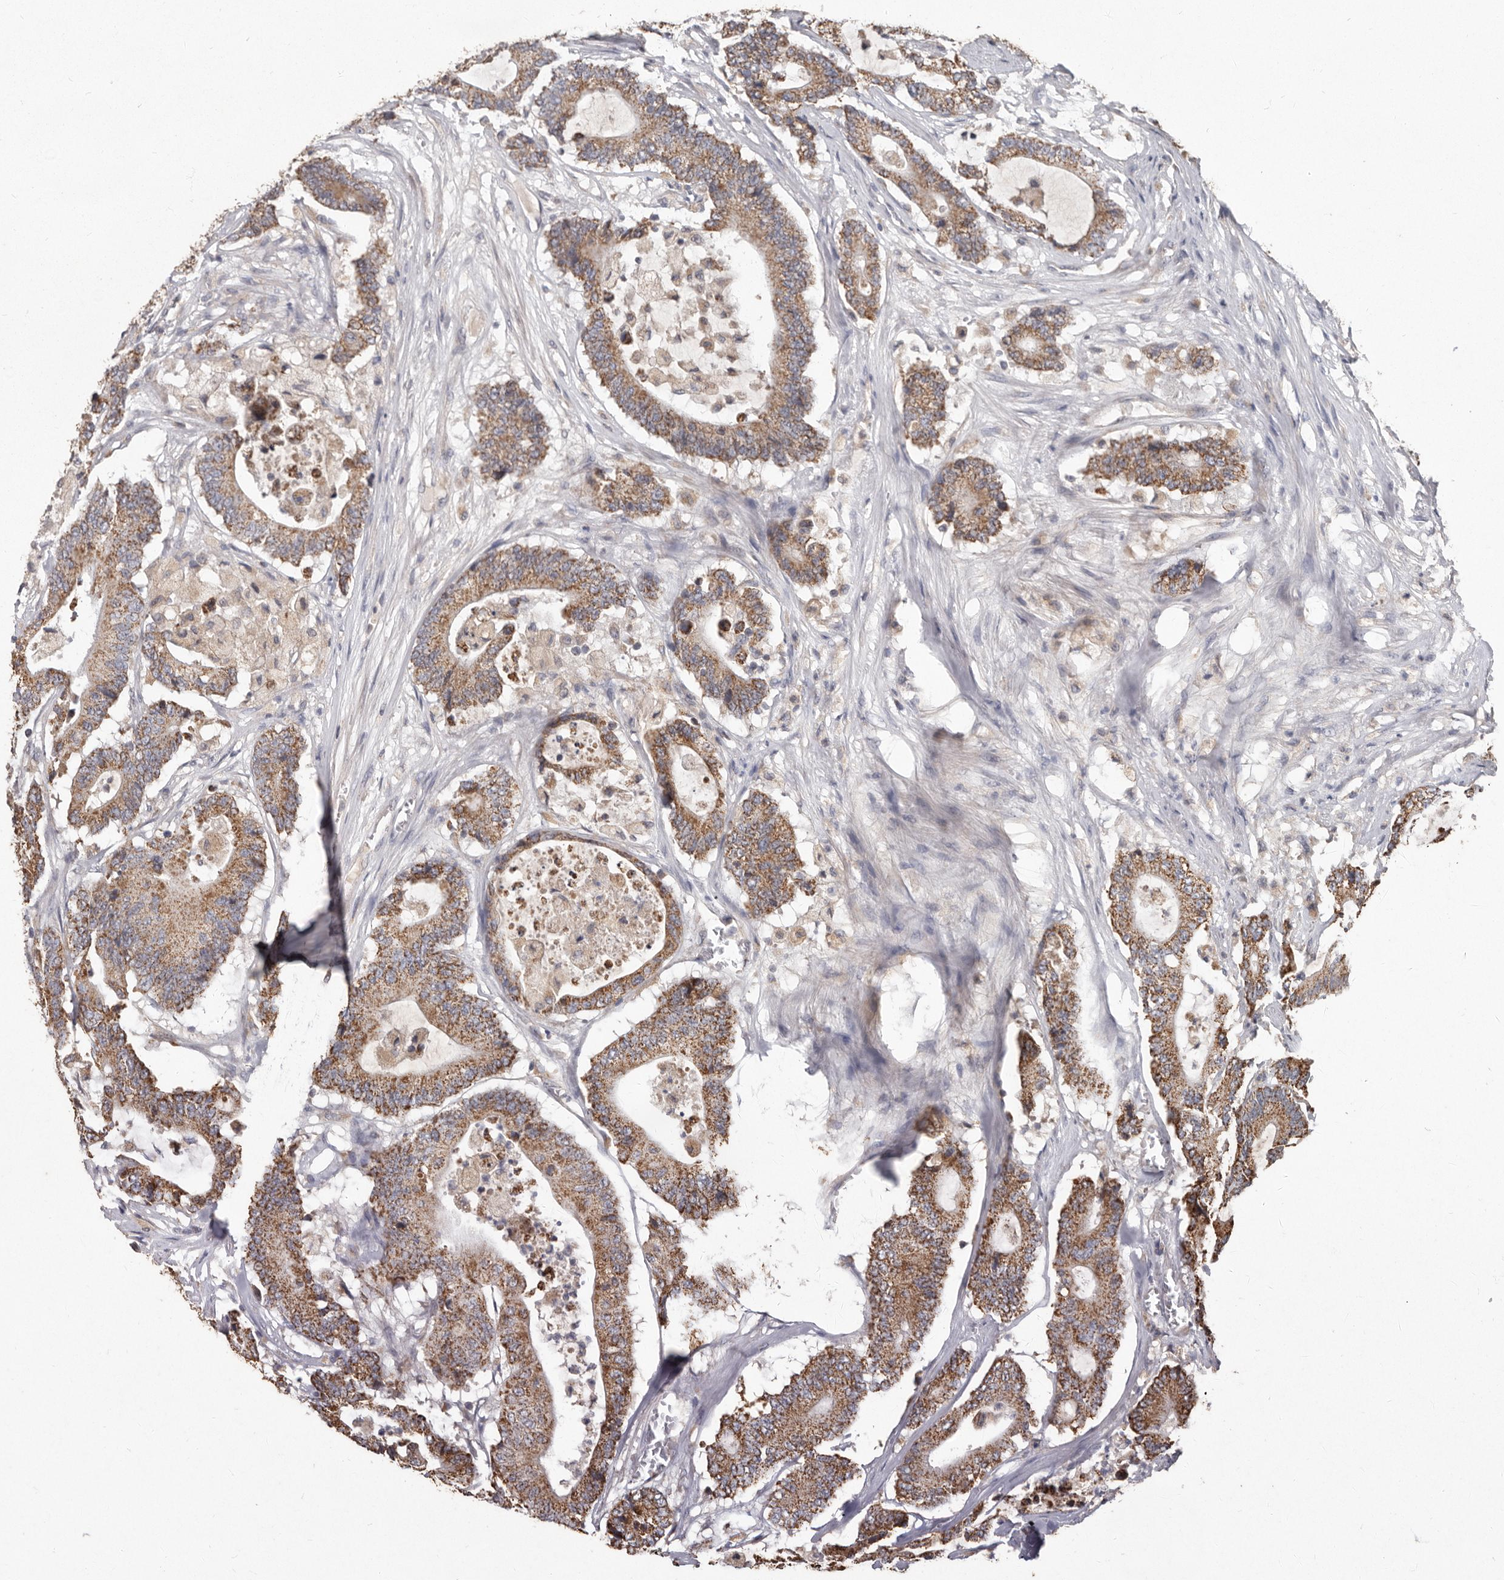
{"staining": {"intensity": "moderate", "quantity": ">75%", "location": "cytoplasmic/membranous"}, "tissue": "colorectal cancer", "cell_type": "Tumor cells", "image_type": "cancer", "snomed": [{"axis": "morphology", "description": "Adenocarcinoma, NOS"}, {"axis": "topography", "description": "Colon"}], "caption": "Immunohistochemical staining of colorectal cancer exhibits moderate cytoplasmic/membranous protein positivity in approximately >75% of tumor cells.", "gene": "KIF26B", "patient": {"sex": "female", "age": 84}}